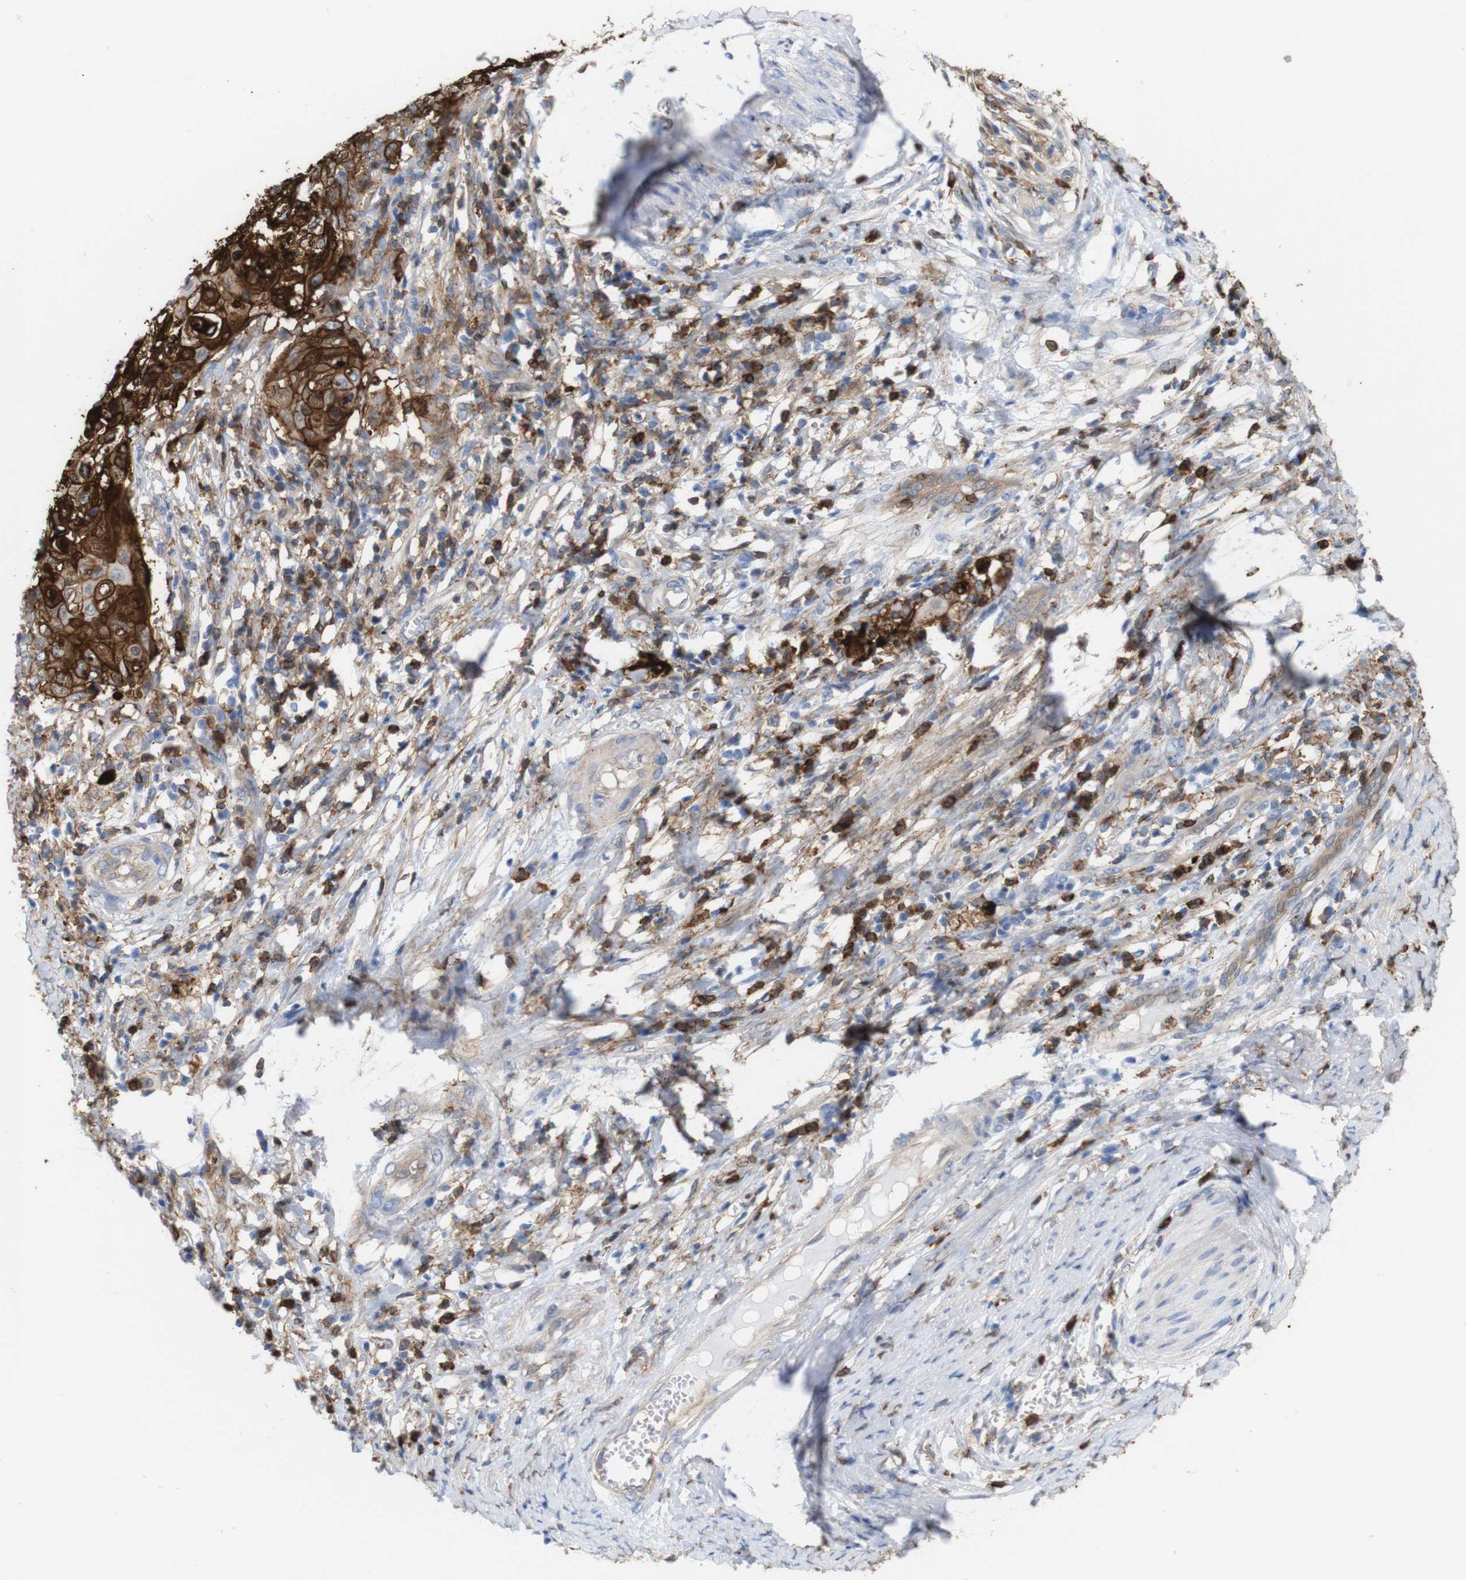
{"staining": {"intensity": "strong", "quantity": "25%-75%", "location": "cytoplasmic/membranous"}, "tissue": "cervical cancer", "cell_type": "Tumor cells", "image_type": "cancer", "snomed": [{"axis": "morphology", "description": "Squamous cell carcinoma, NOS"}, {"axis": "topography", "description": "Cervix"}], "caption": "Squamous cell carcinoma (cervical) stained with DAB (3,3'-diaminobenzidine) immunohistochemistry (IHC) exhibits high levels of strong cytoplasmic/membranous expression in about 25%-75% of tumor cells.", "gene": "ANXA1", "patient": {"sex": "female", "age": 39}}